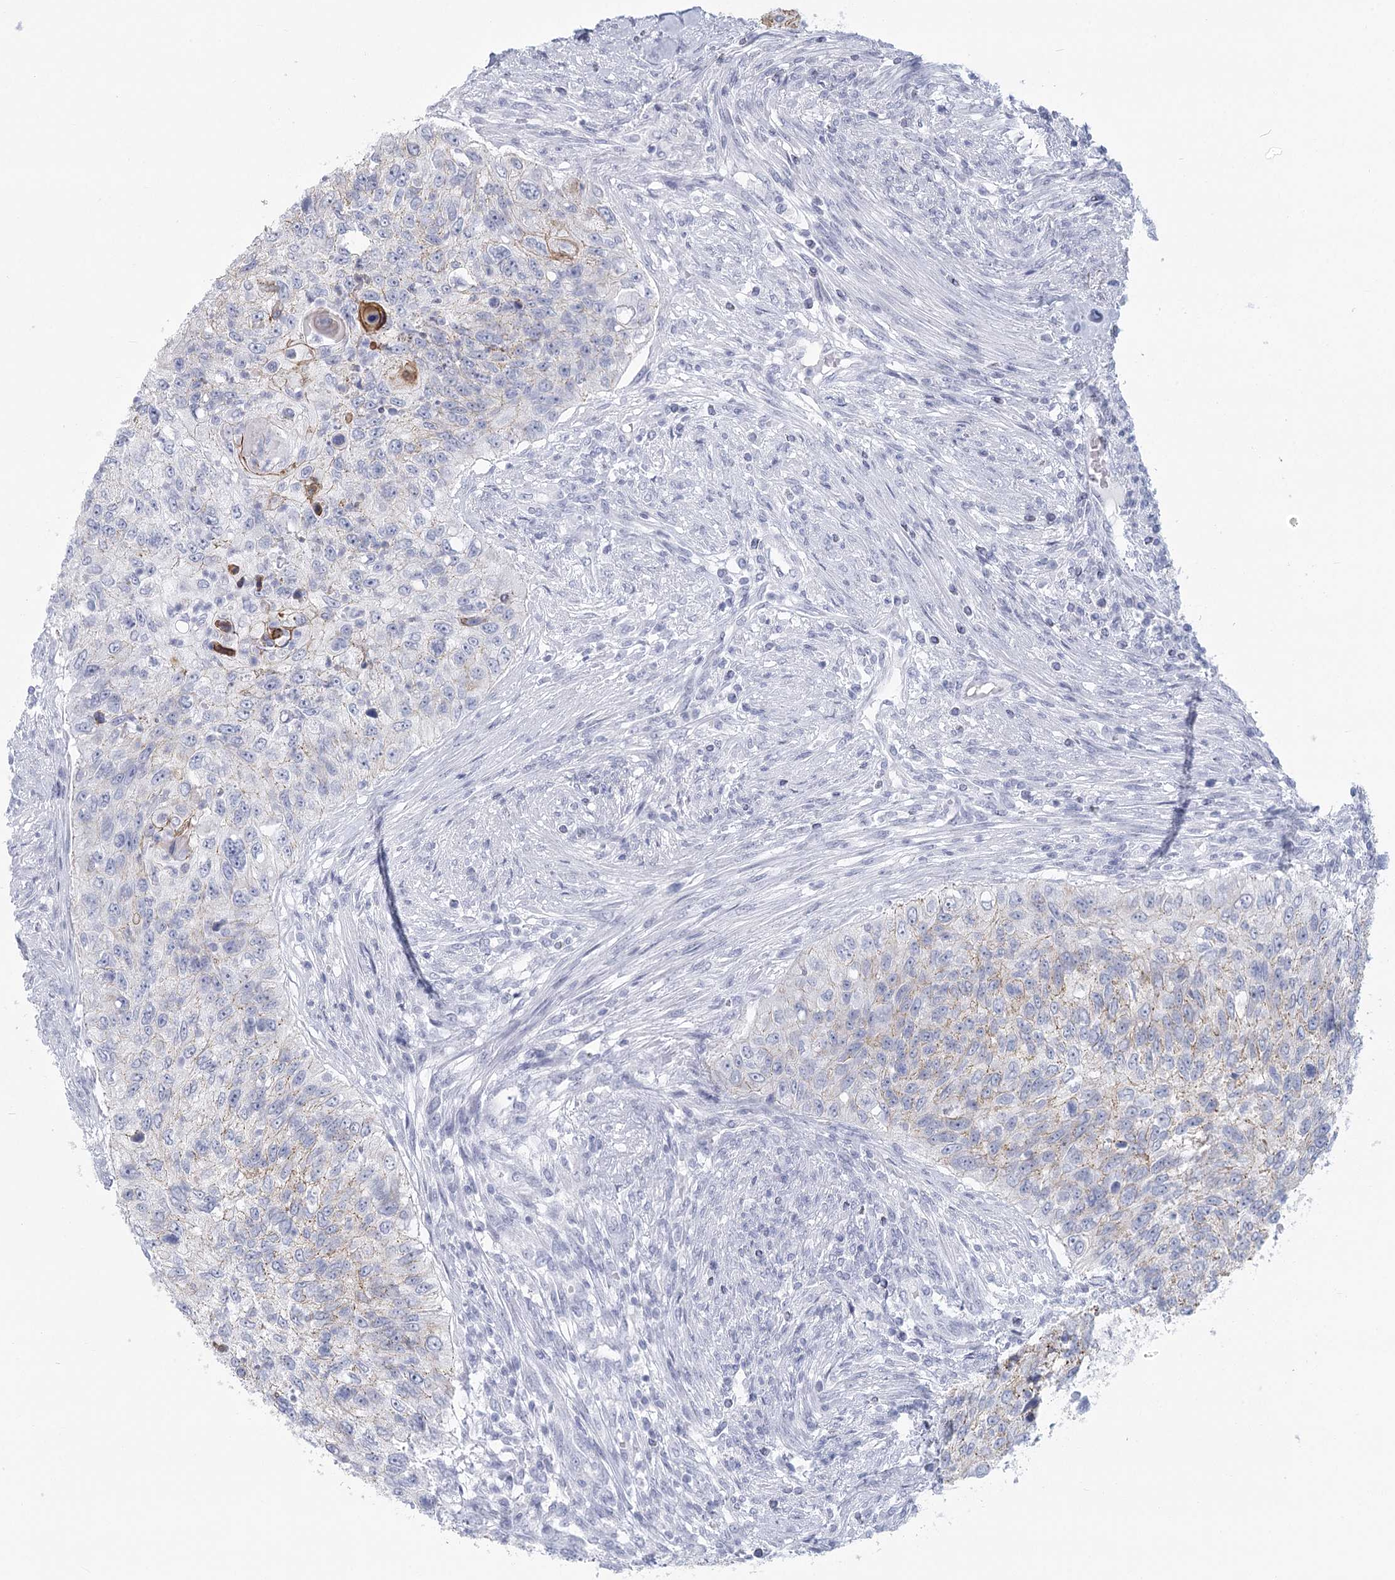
{"staining": {"intensity": "negative", "quantity": "none", "location": "none"}, "tissue": "urothelial cancer", "cell_type": "Tumor cells", "image_type": "cancer", "snomed": [{"axis": "morphology", "description": "Urothelial carcinoma, High grade"}, {"axis": "topography", "description": "Urinary bladder"}], "caption": "Micrograph shows no significant protein positivity in tumor cells of high-grade urothelial carcinoma. (Immunohistochemistry (ihc), brightfield microscopy, high magnification).", "gene": "WNT8B", "patient": {"sex": "female", "age": 60}}